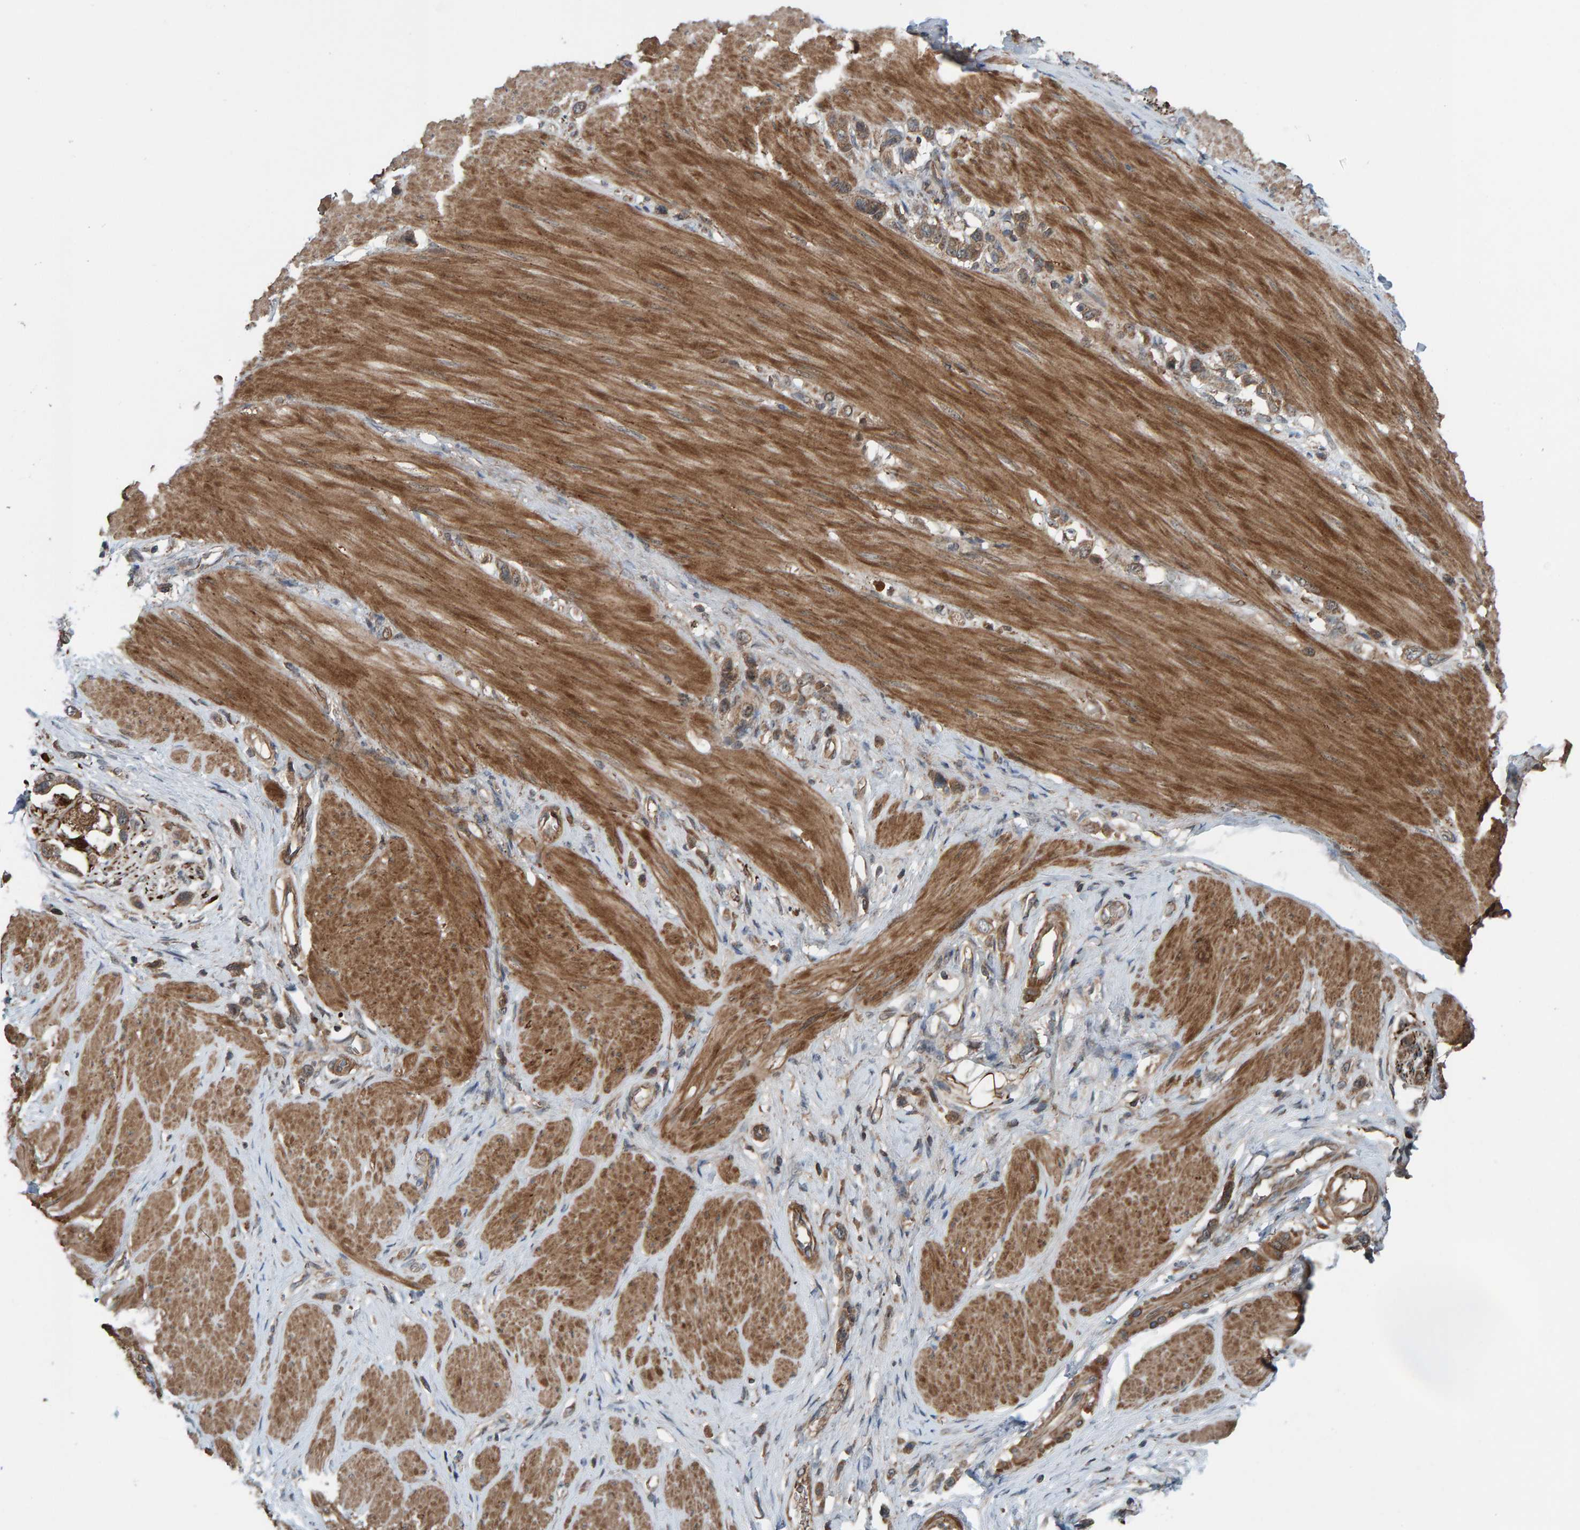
{"staining": {"intensity": "moderate", "quantity": ">75%", "location": "cytoplasmic/membranous"}, "tissue": "stomach cancer", "cell_type": "Tumor cells", "image_type": "cancer", "snomed": [{"axis": "morphology", "description": "Adenocarcinoma, NOS"}, {"axis": "topography", "description": "Stomach"}], "caption": "IHC micrograph of neoplastic tissue: human stomach cancer stained using immunohistochemistry displays medium levels of moderate protein expression localized specifically in the cytoplasmic/membranous of tumor cells, appearing as a cytoplasmic/membranous brown color.", "gene": "CUEDC1", "patient": {"sex": "female", "age": 65}}